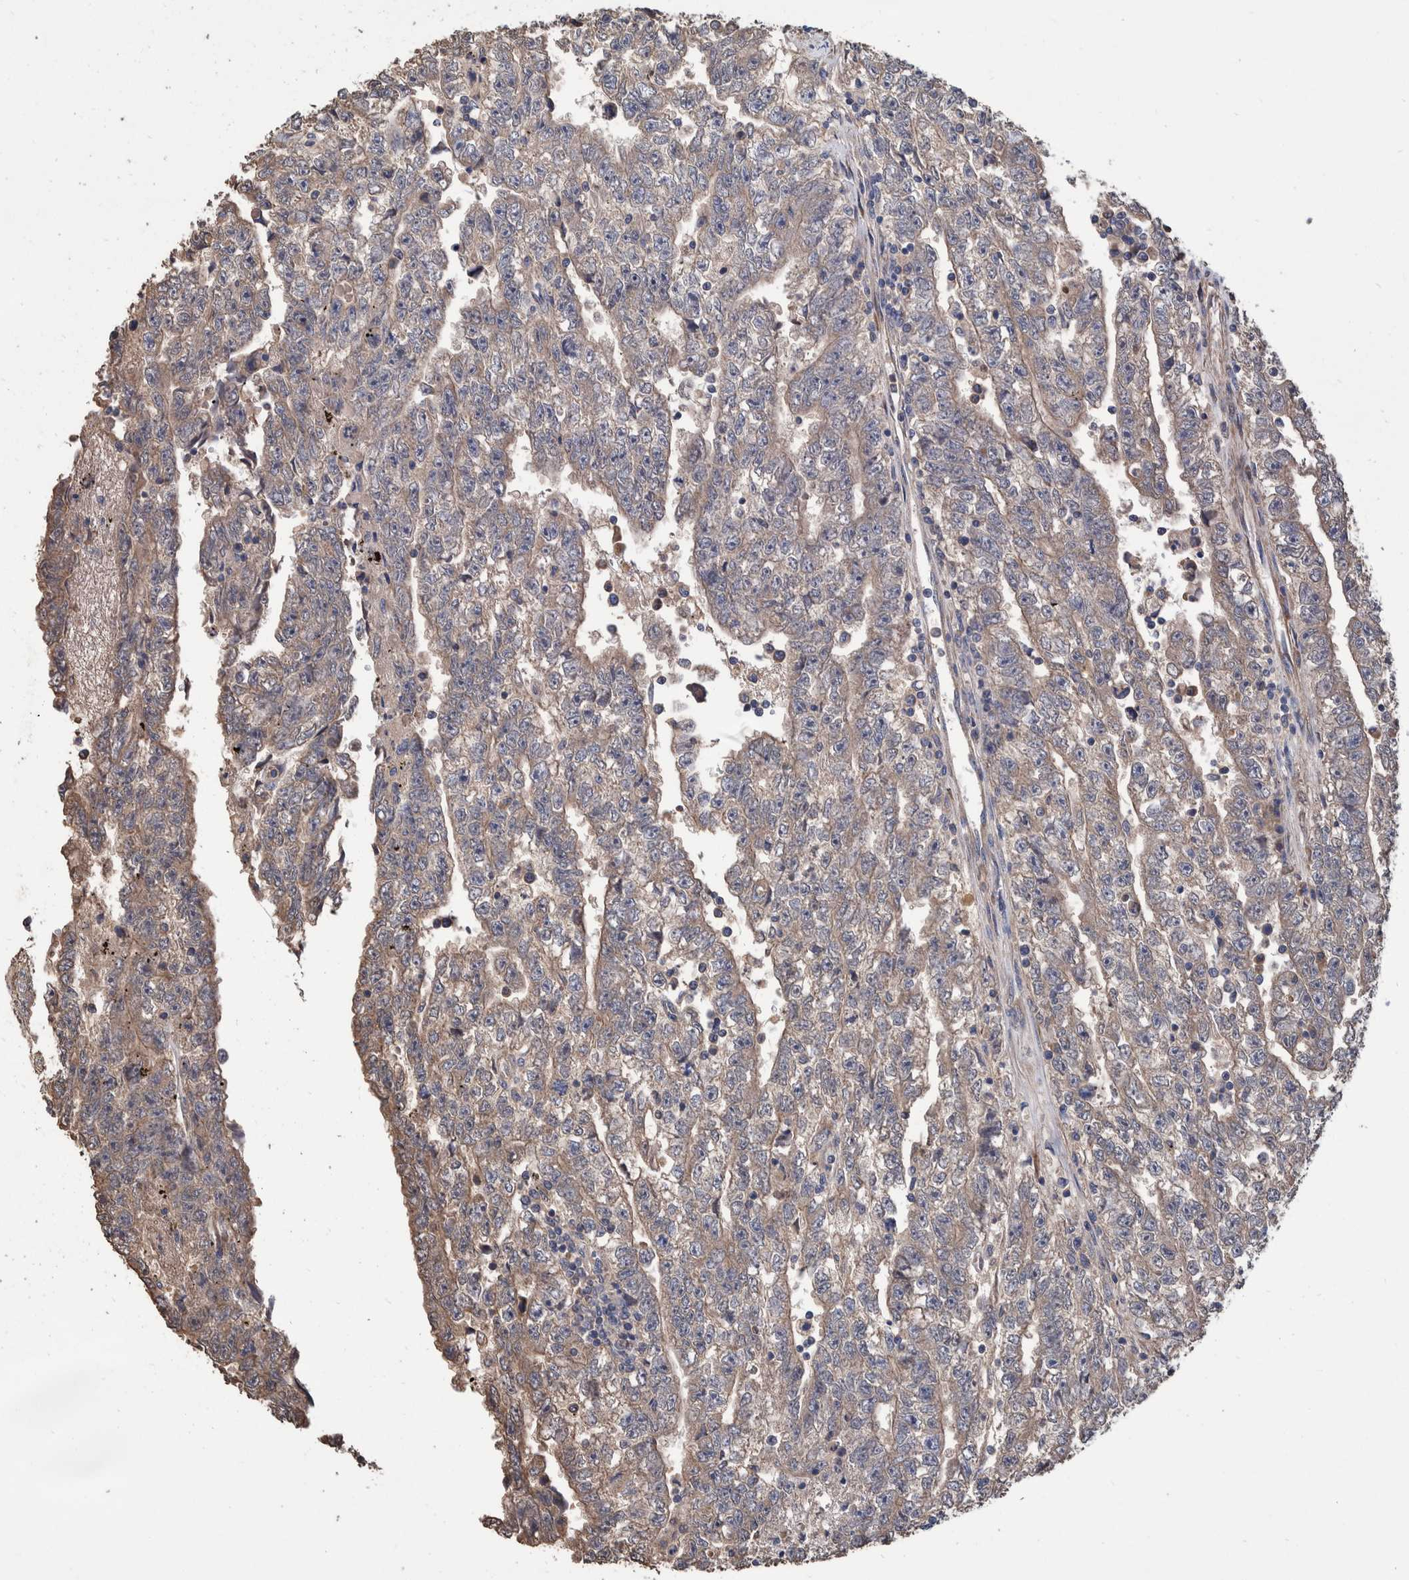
{"staining": {"intensity": "weak", "quantity": "25%-75%", "location": "cytoplasmic/membranous"}, "tissue": "testis cancer", "cell_type": "Tumor cells", "image_type": "cancer", "snomed": [{"axis": "morphology", "description": "Carcinoma, Embryonal, NOS"}, {"axis": "topography", "description": "Testis"}], "caption": "Tumor cells show weak cytoplasmic/membranous positivity in approximately 25%-75% of cells in testis cancer.", "gene": "SLC45A4", "patient": {"sex": "male", "age": 25}}